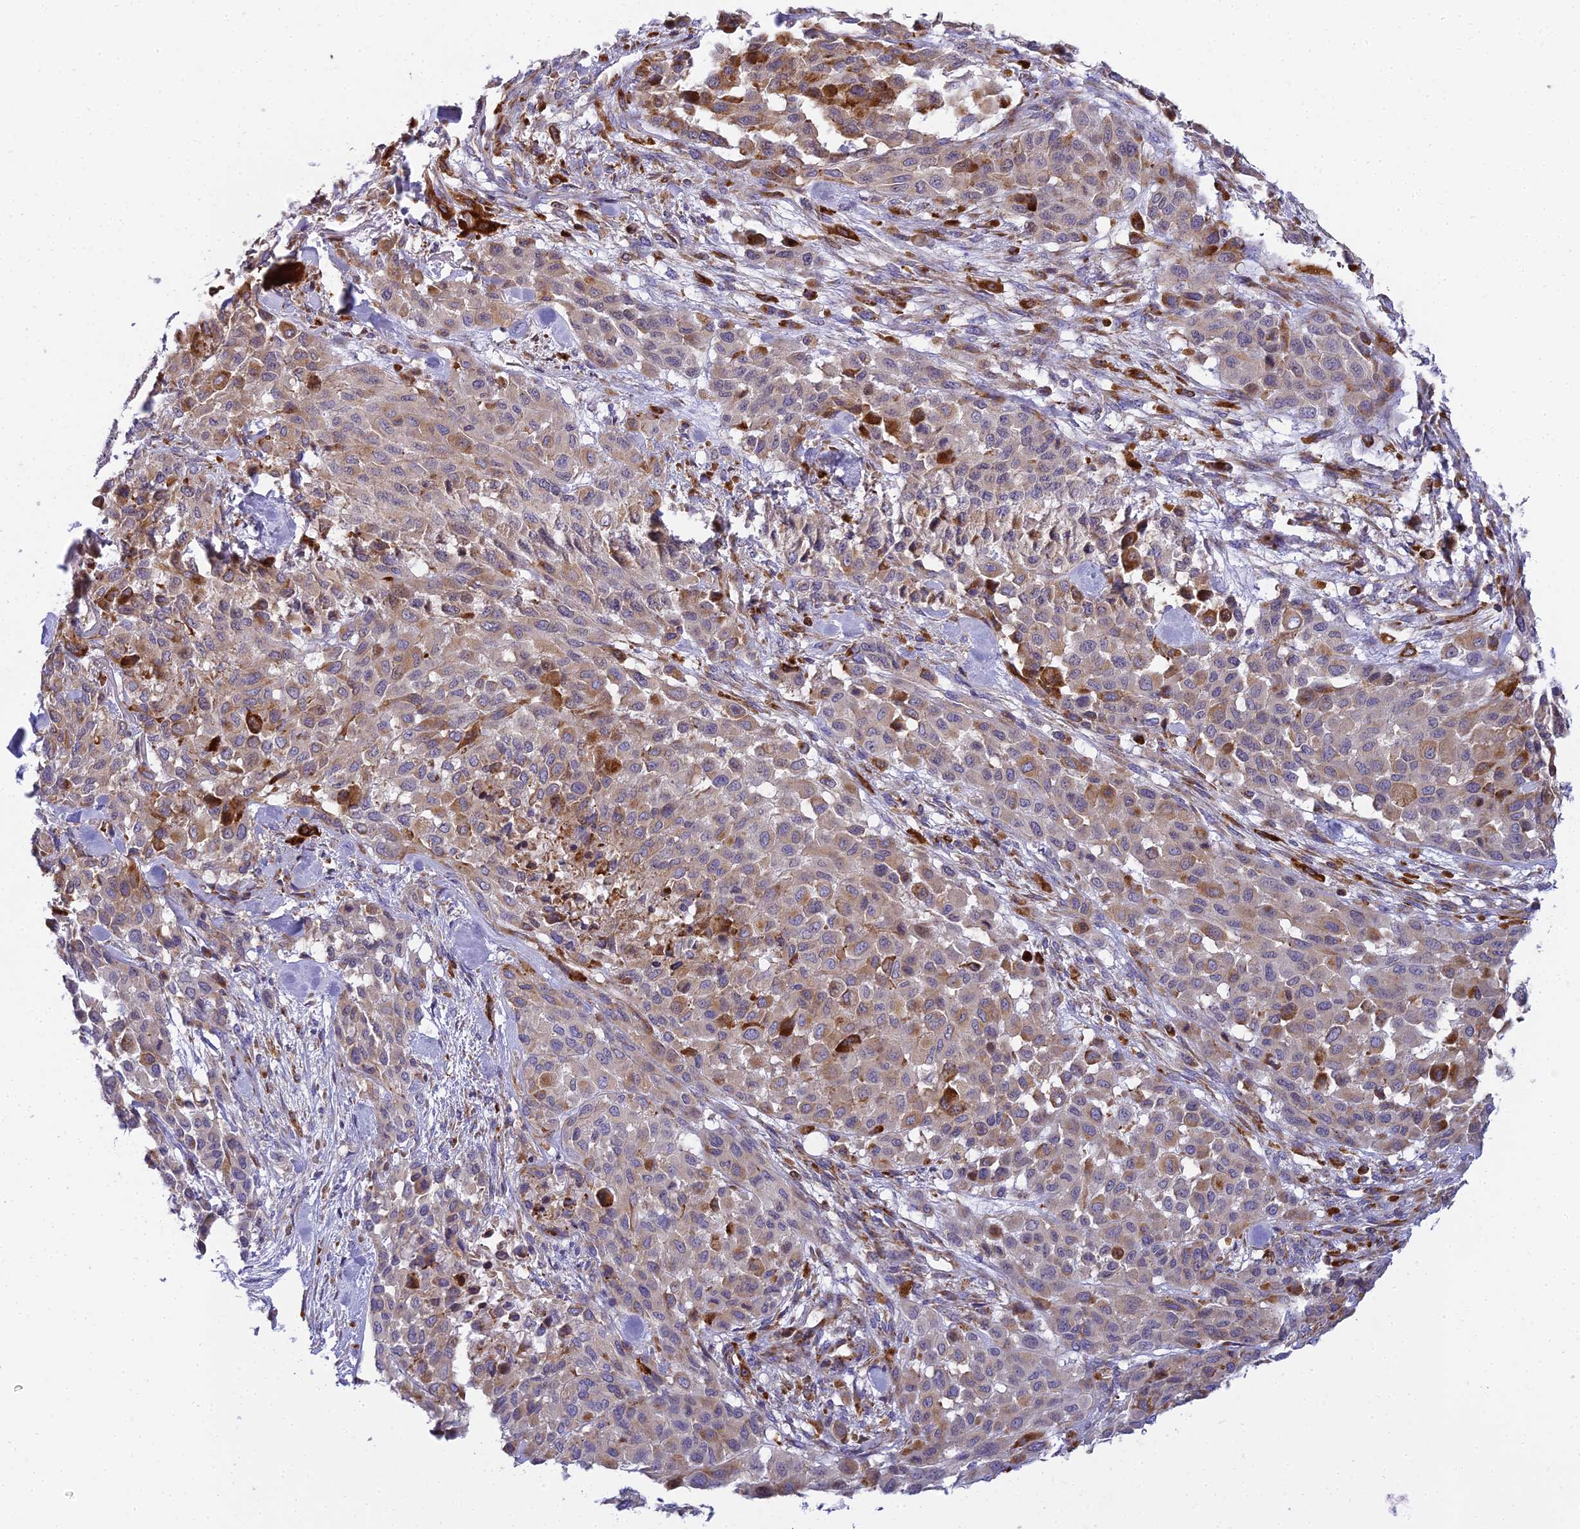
{"staining": {"intensity": "moderate", "quantity": "25%-75%", "location": "cytoplasmic/membranous"}, "tissue": "melanoma", "cell_type": "Tumor cells", "image_type": "cancer", "snomed": [{"axis": "morphology", "description": "Malignant melanoma, Metastatic site"}, {"axis": "topography", "description": "Skin"}], "caption": "Protein expression analysis of malignant melanoma (metastatic site) shows moderate cytoplasmic/membranous staining in approximately 25%-75% of tumor cells.", "gene": "CLCN7", "patient": {"sex": "female", "age": 81}}